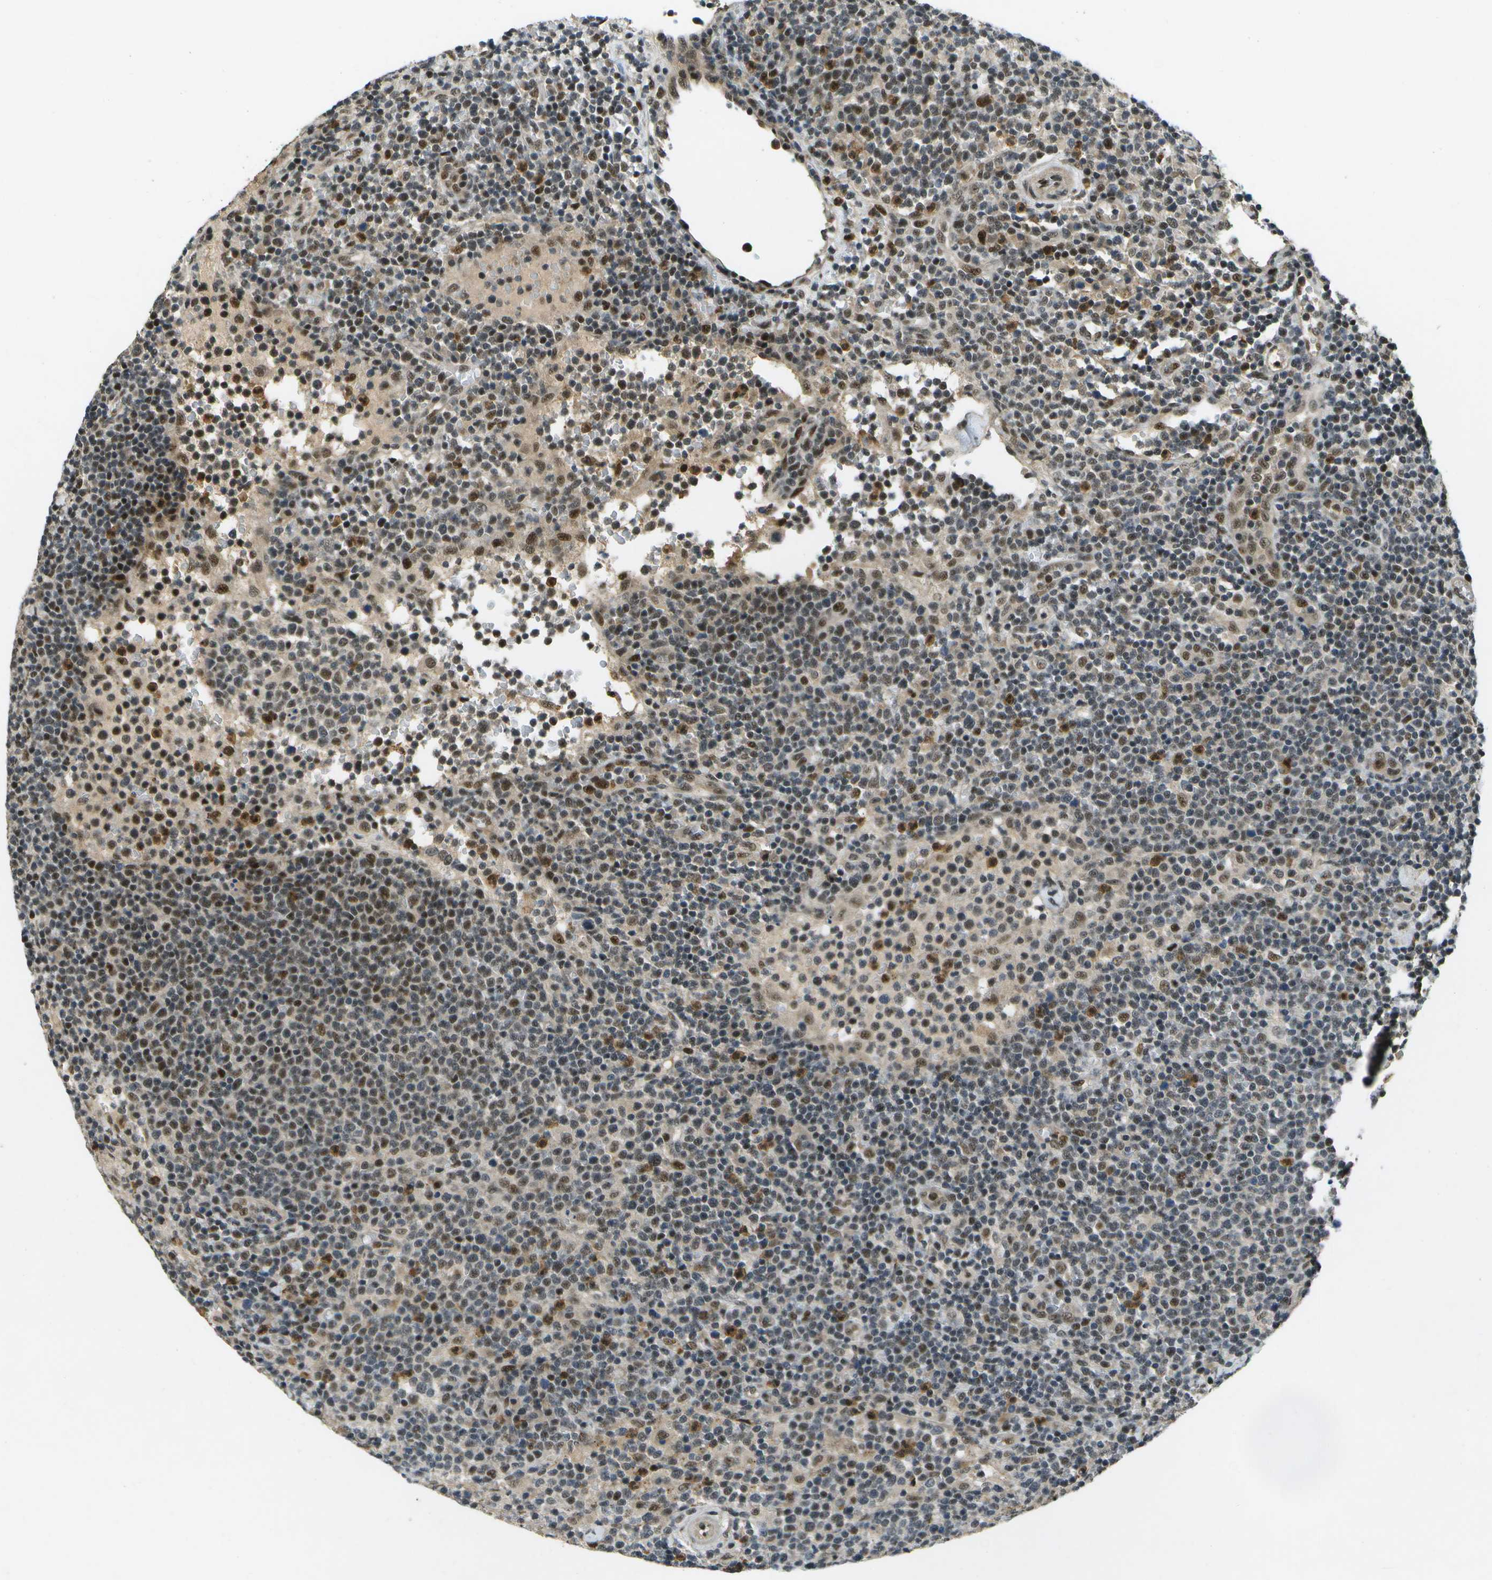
{"staining": {"intensity": "moderate", "quantity": ">75%", "location": "nuclear"}, "tissue": "lymphoma", "cell_type": "Tumor cells", "image_type": "cancer", "snomed": [{"axis": "morphology", "description": "Malignant lymphoma, non-Hodgkin's type, High grade"}, {"axis": "topography", "description": "Lymph node"}], "caption": "This histopathology image reveals IHC staining of human lymphoma, with medium moderate nuclear expression in approximately >75% of tumor cells.", "gene": "GANC", "patient": {"sex": "male", "age": 61}}